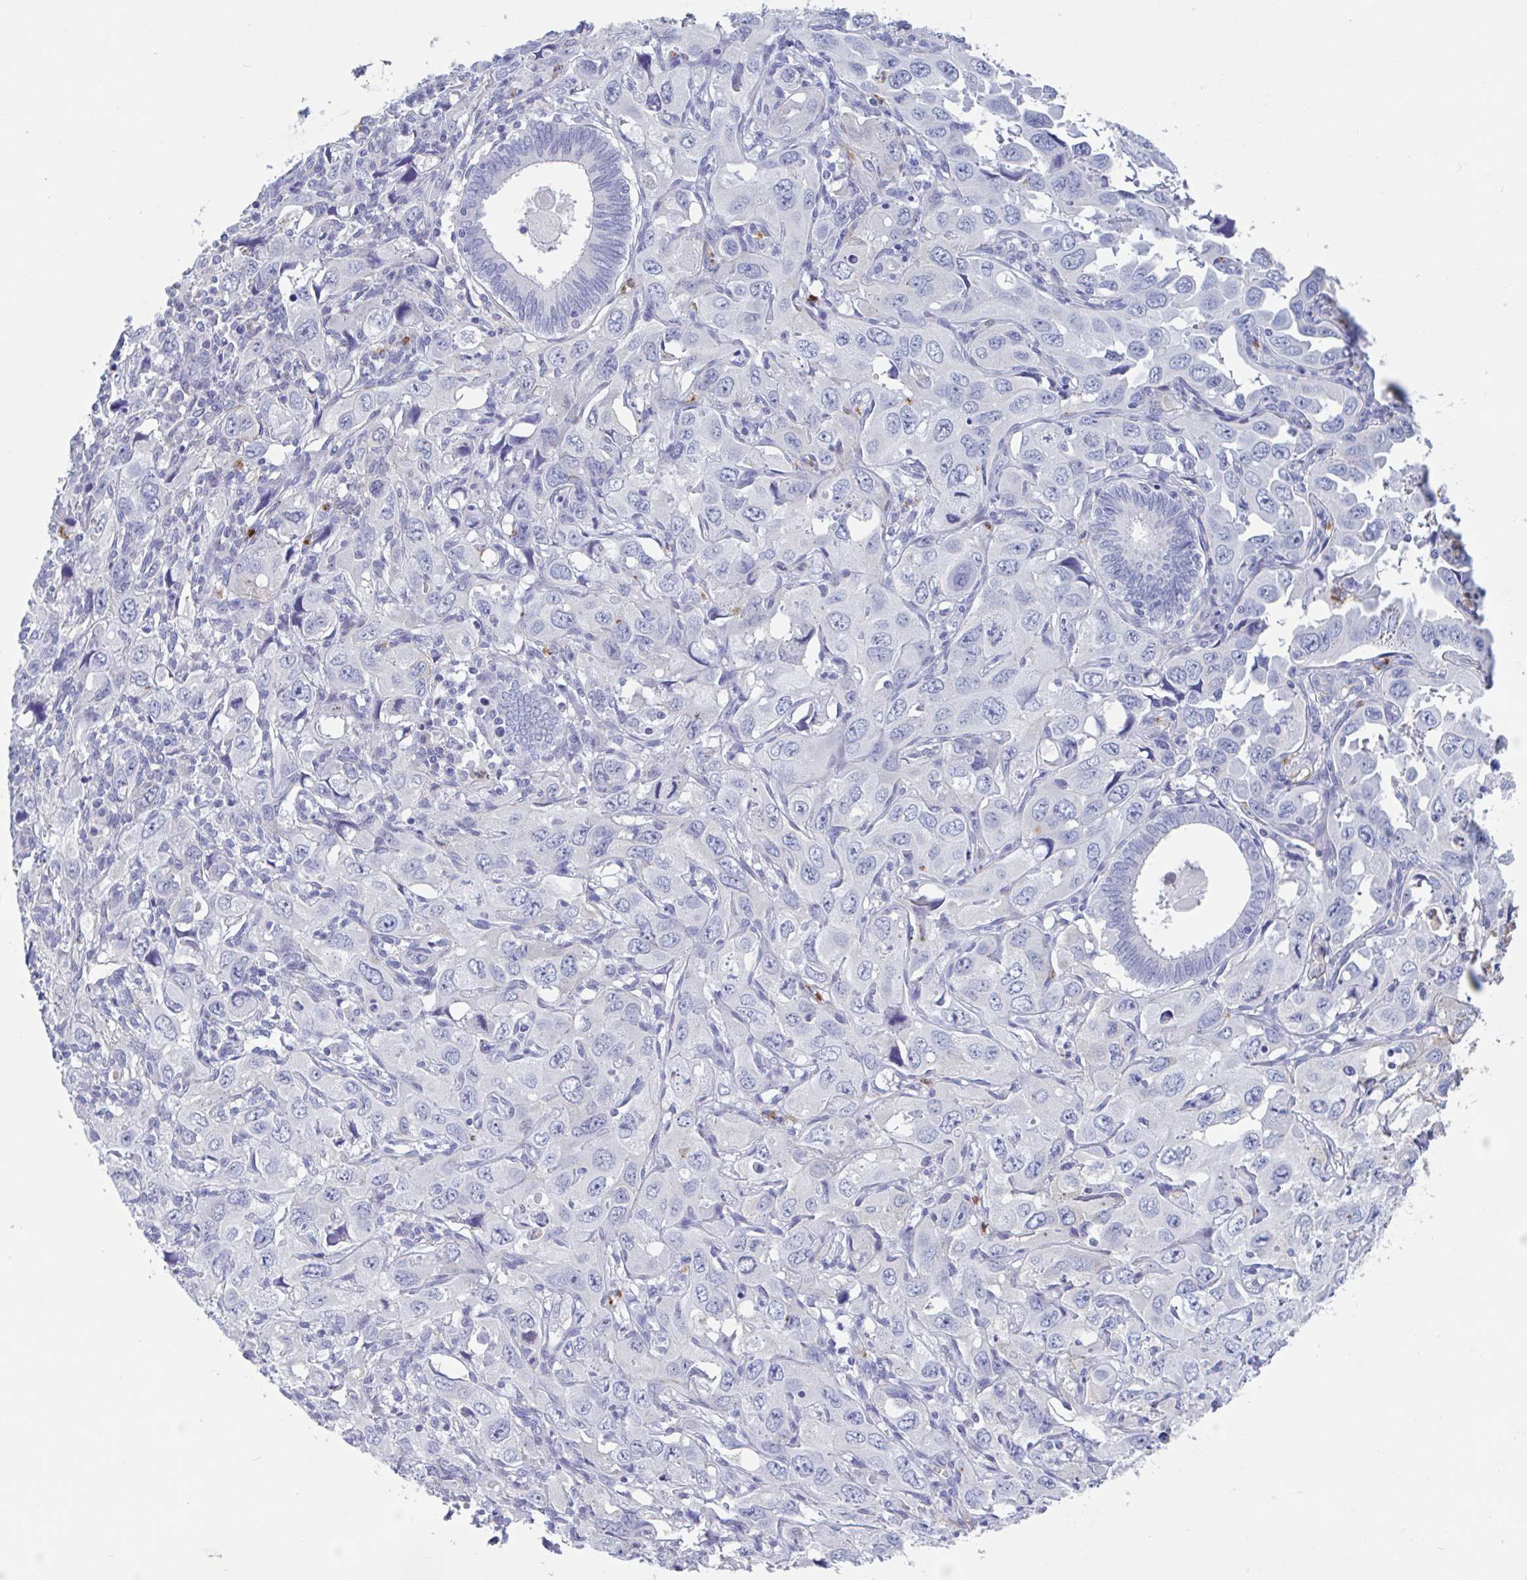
{"staining": {"intensity": "negative", "quantity": "none", "location": "none"}, "tissue": "endometrial cancer", "cell_type": "Tumor cells", "image_type": "cancer", "snomed": [{"axis": "morphology", "description": "Adenocarcinoma, NOS"}, {"axis": "topography", "description": "Uterus"}], "caption": "The image exhibits no significant expression in tumor cells of endometrial adenocarcinoma. (Immunohistochemistry, brightfield microscopy, high magnification).", "gene": "ZNHIT2", "patient": {"sex": "female", "age": 62}}